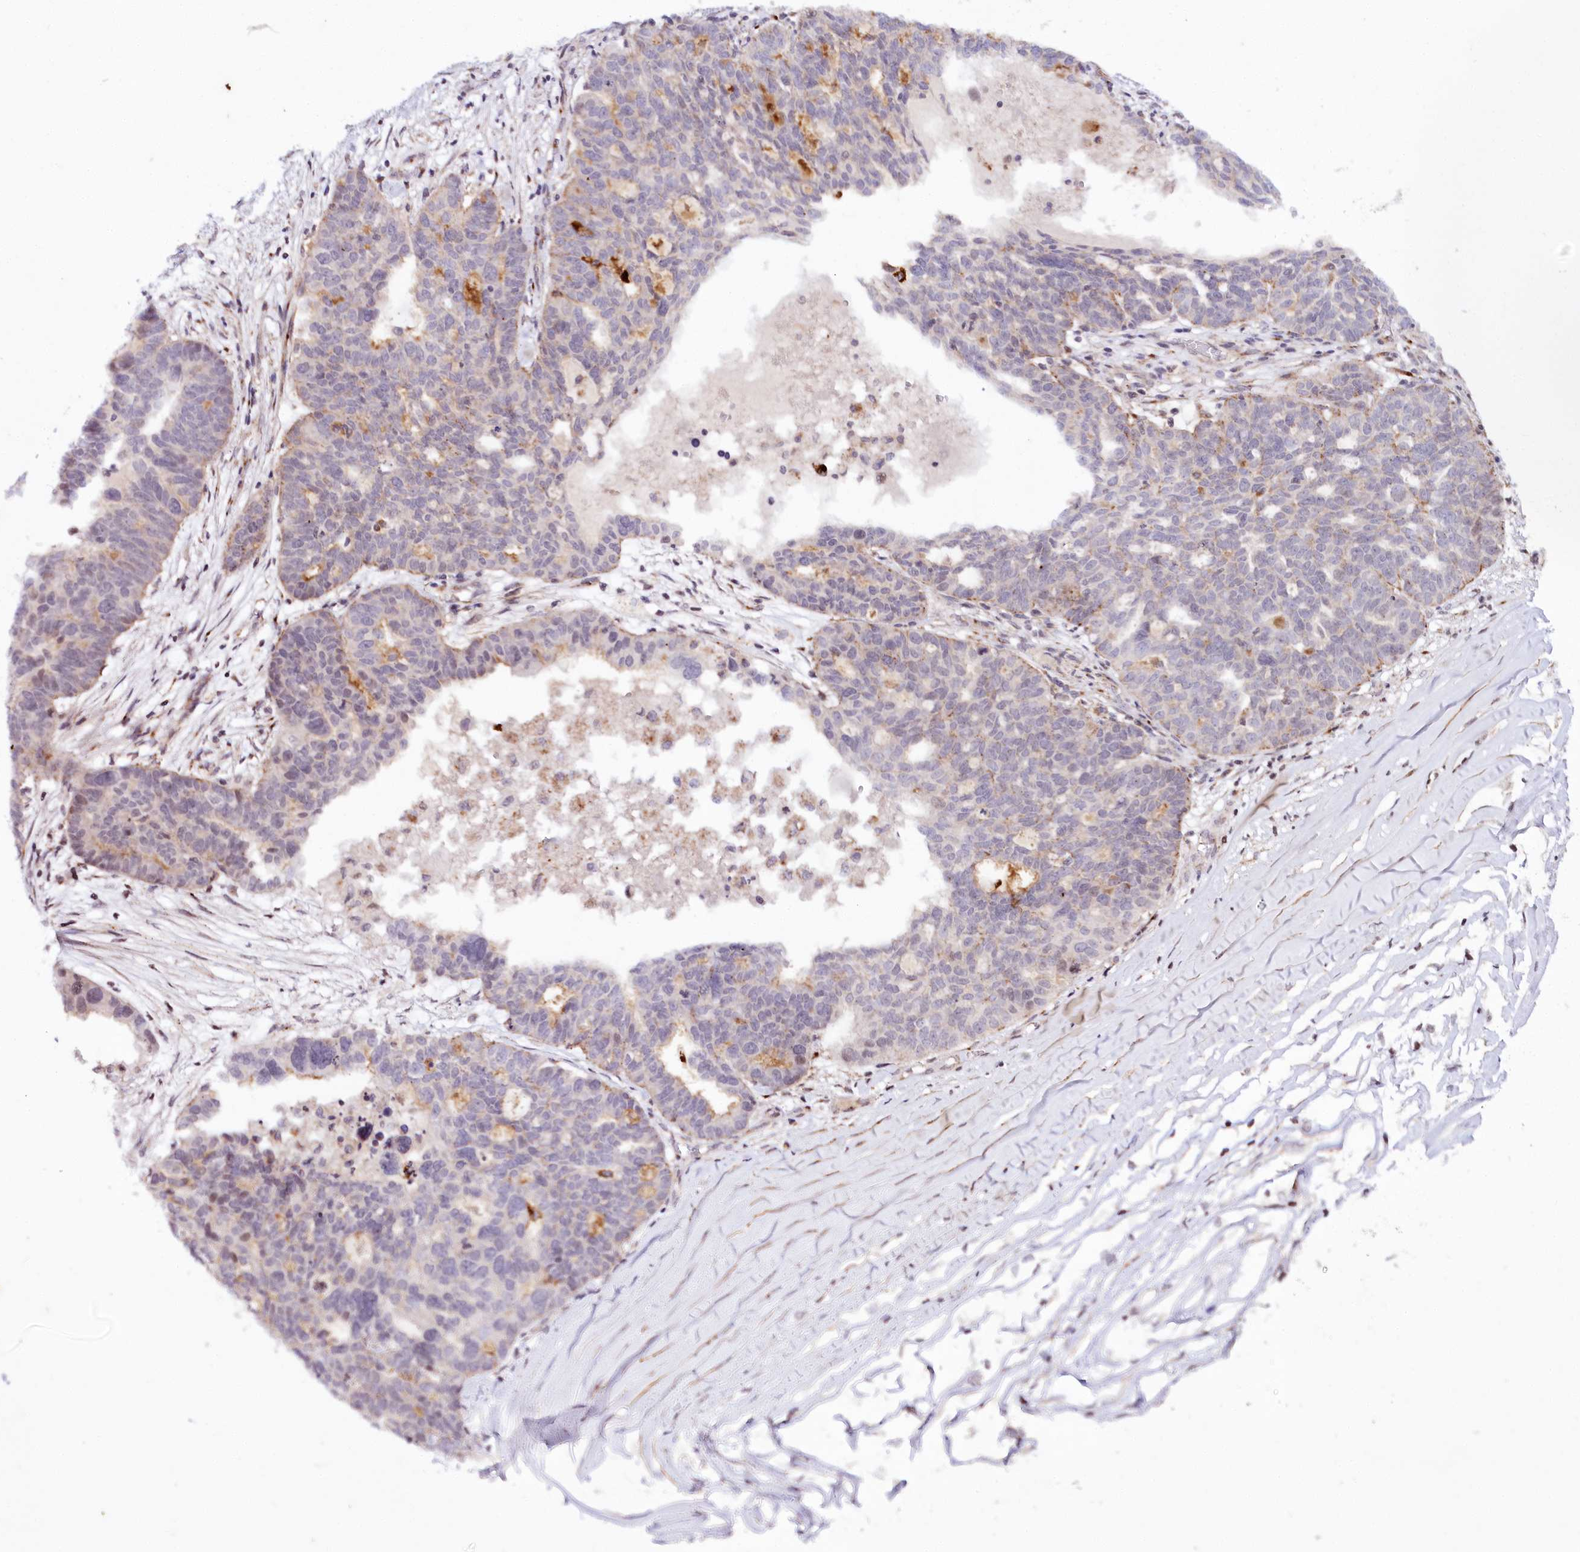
{"staining": {"intensity": "negative", "quantity": "none", "location": "none"}, "tissue": "ovarian cancer", "cell_type": "Tumor cells", "image_type": "cancer", "snomed": [{"axis": "morphology", "description": "Cystadenocarcinoma, serous, NOS"}, {"axis": "topography", "description": "Ovary"}], "caption": "Immunohistochemical staining of human ovarian cancer (serous cystadenocarcinoma) demonstrates no significant positivity in tumor cells.", "gene": "HOXC8", "patient": {"sex": "female", "age": 59}}